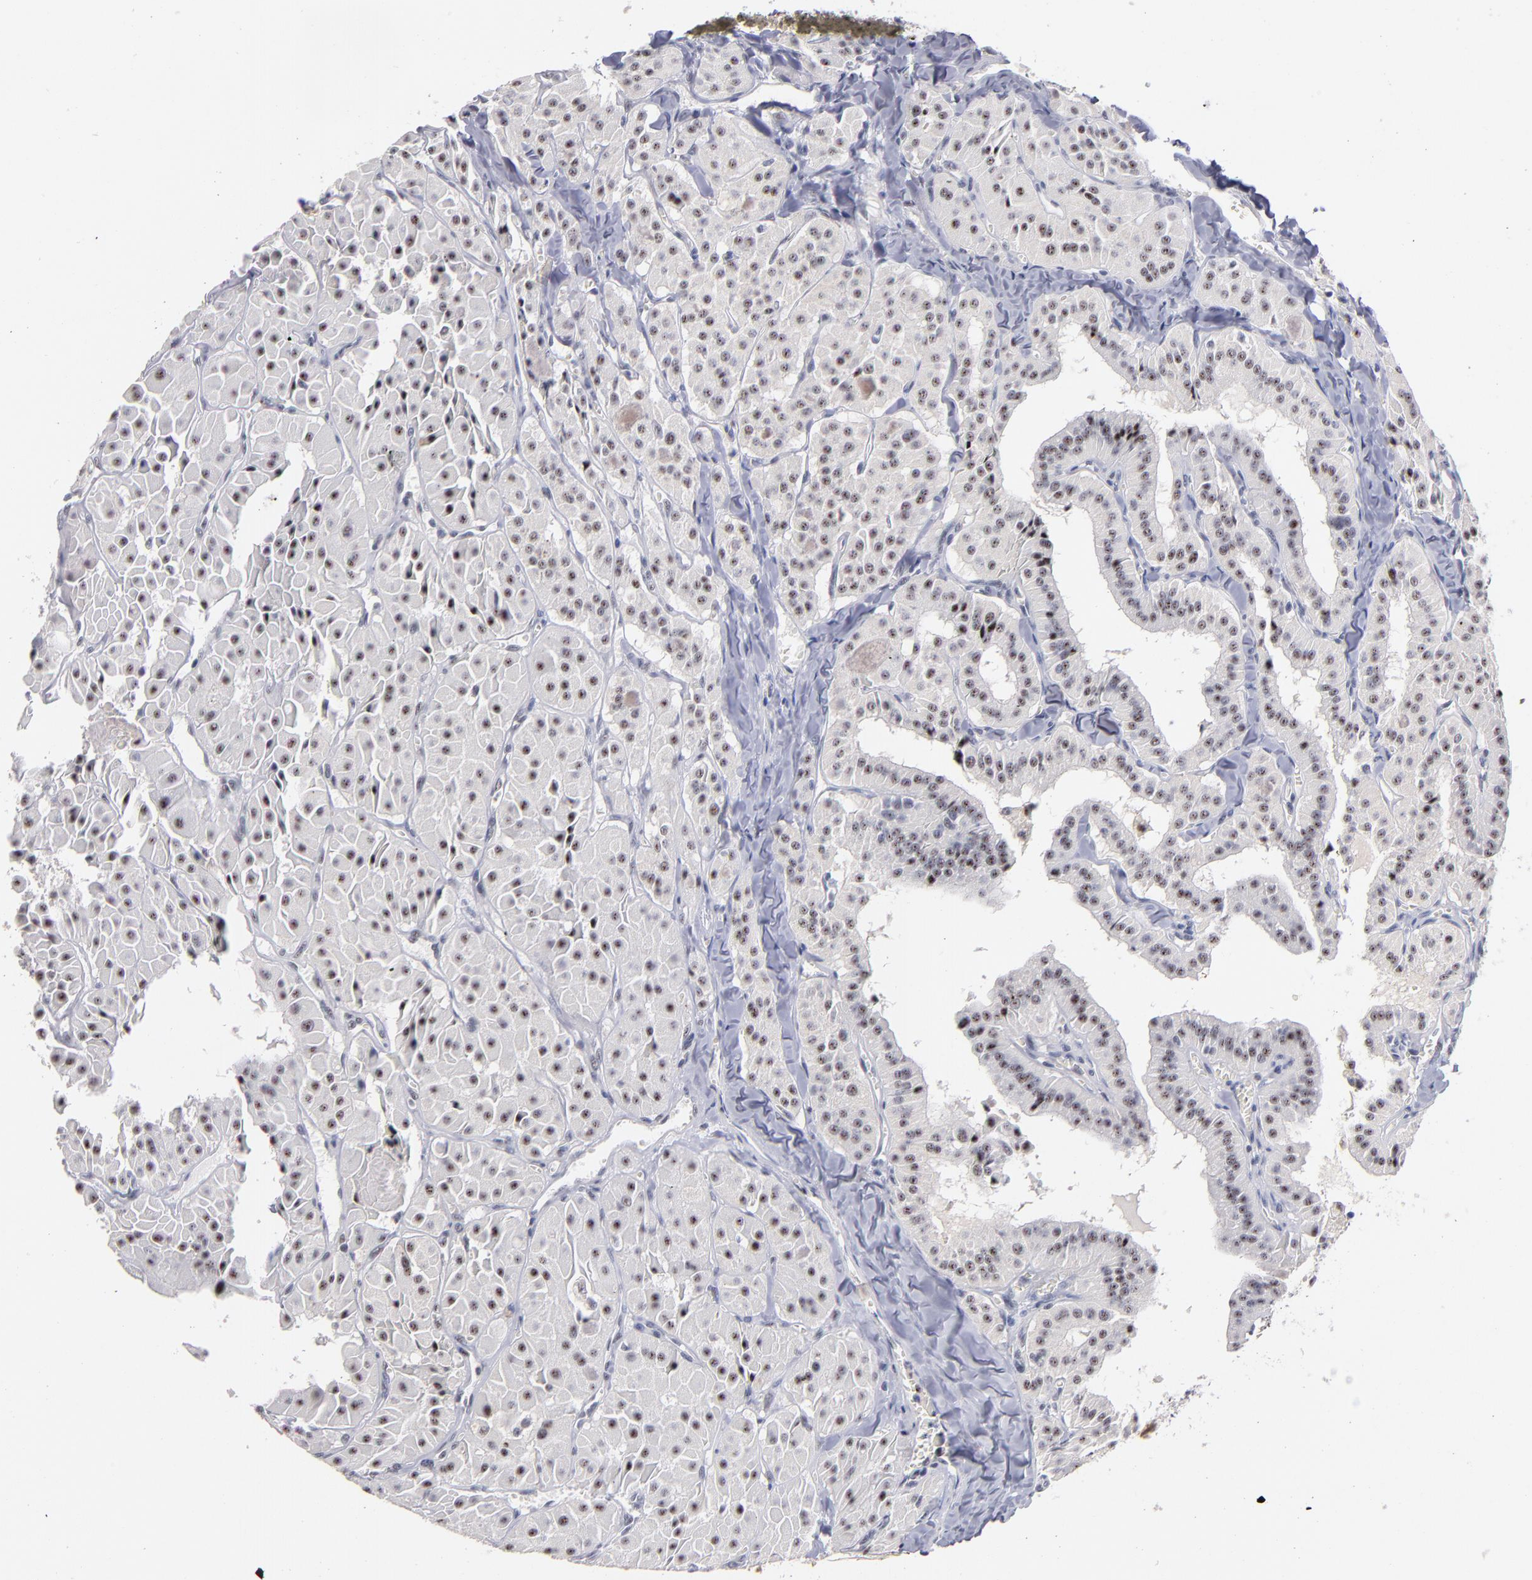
{"staining": {"intensity": "weak", "quantity": "25%-75%", "location": "nuclear"}, "tissue": "thyroid cancer", "cell_type": "Tumor cells", "image_type": "cancer", "snomed": [{"axis": "morphology", "description": "Carcinoma, NOS"}, {"axis": "topography", "description": "Thyroid gland"}], "caption": "Human thyroid cancer (carcinoma) stained for a protein (brown) demonstrates weak nuclear positive staining in about 25%-75% of tumor cells.", "gene": "RAF1", "patient": {"sex": "male", "age": 76}}